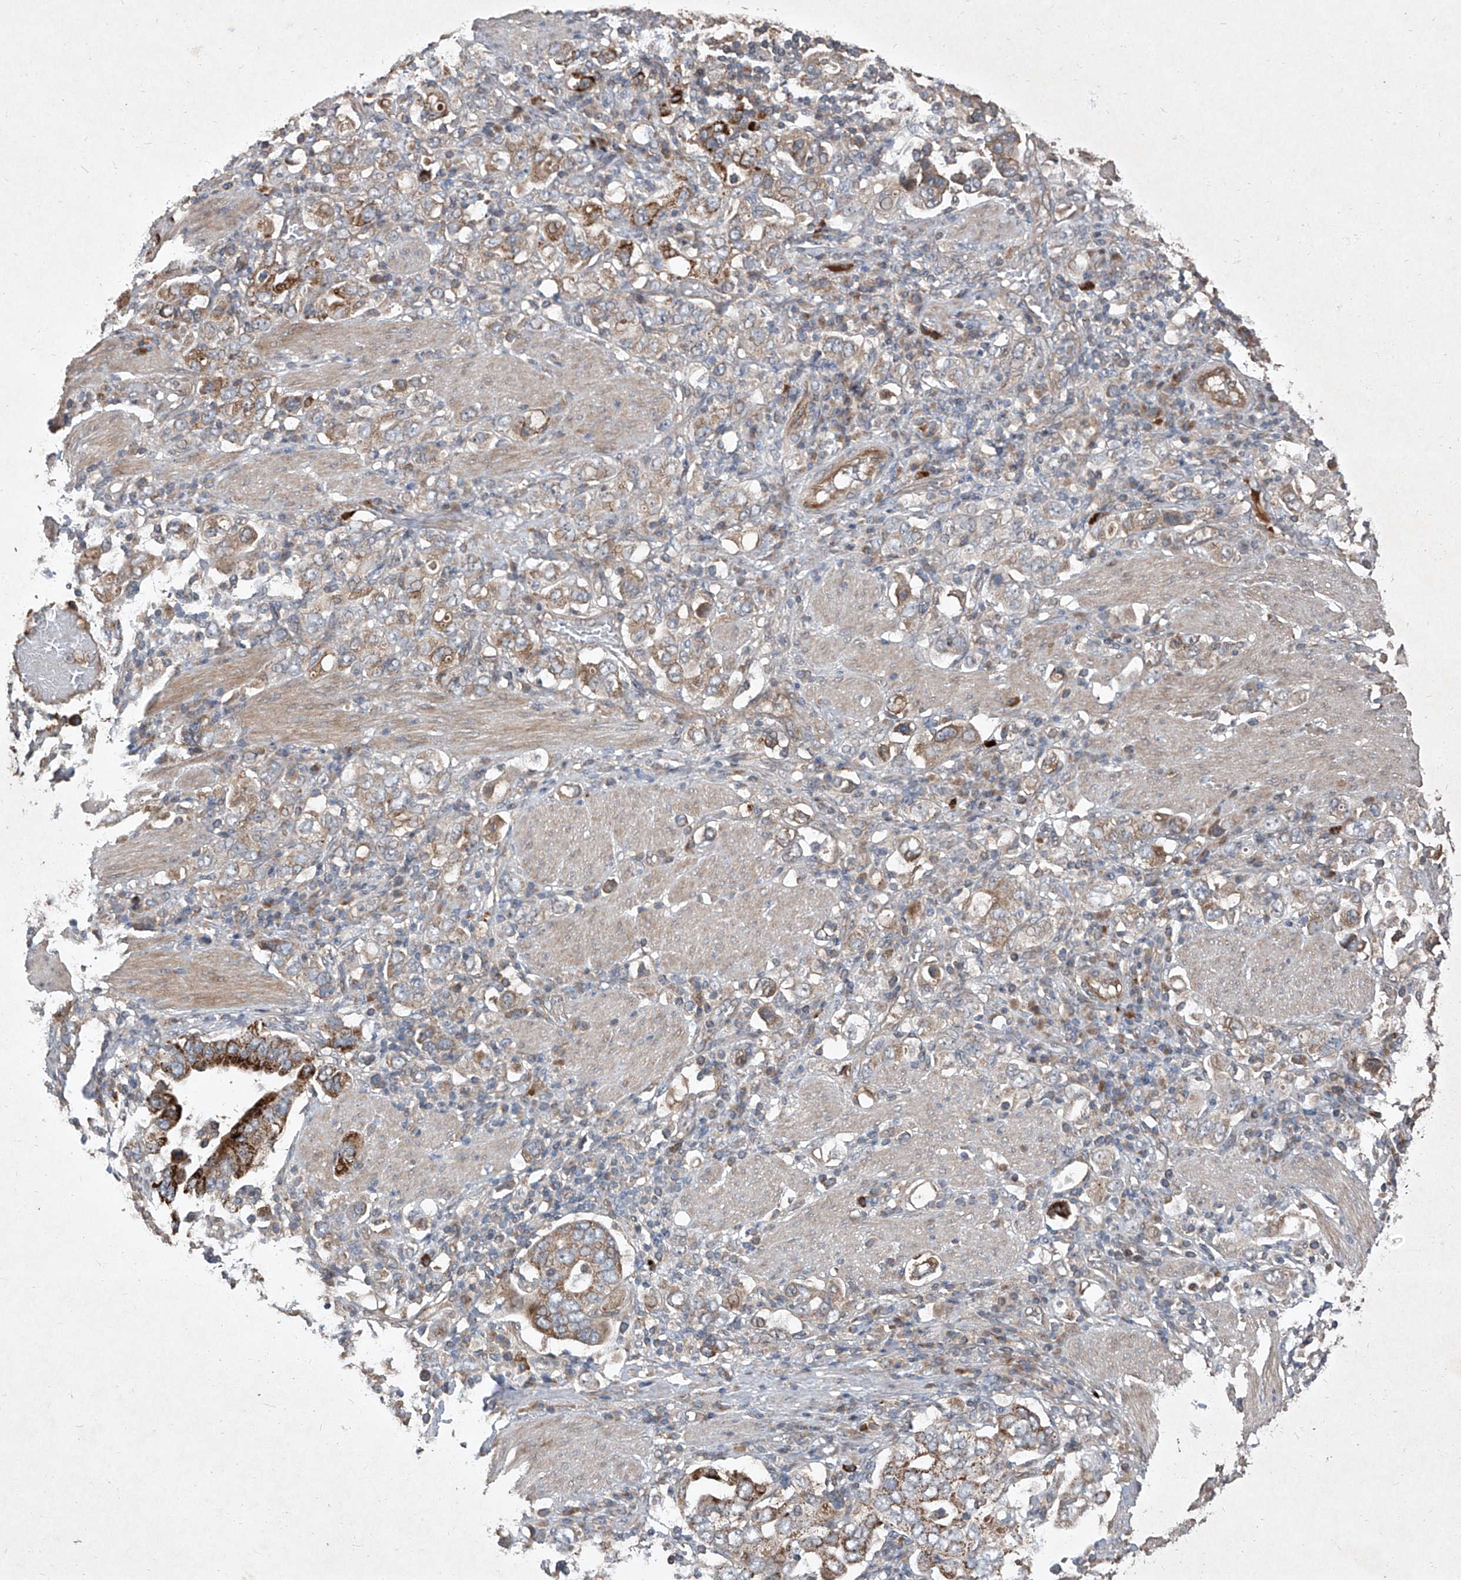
{"staining": {"intensity": "strong", "quantity": ">75%", "location": "cytoplasmic/membranous"}, "tissue": "stomach cancer", "cell_type": "Tumor cells", "image_type": "cancer", "snomed": [{"axis": "morphology", "description": "Adenocarcinoma, NOS"}, {"axis": "topography", "description": "Stomach, upper"}], "caption": "Stomach adenocarcinoma stained with a protein marker shows strong staining in tumor cells.", "gene": "CCN1", "patient": {"sex": "male", "age": 62}}